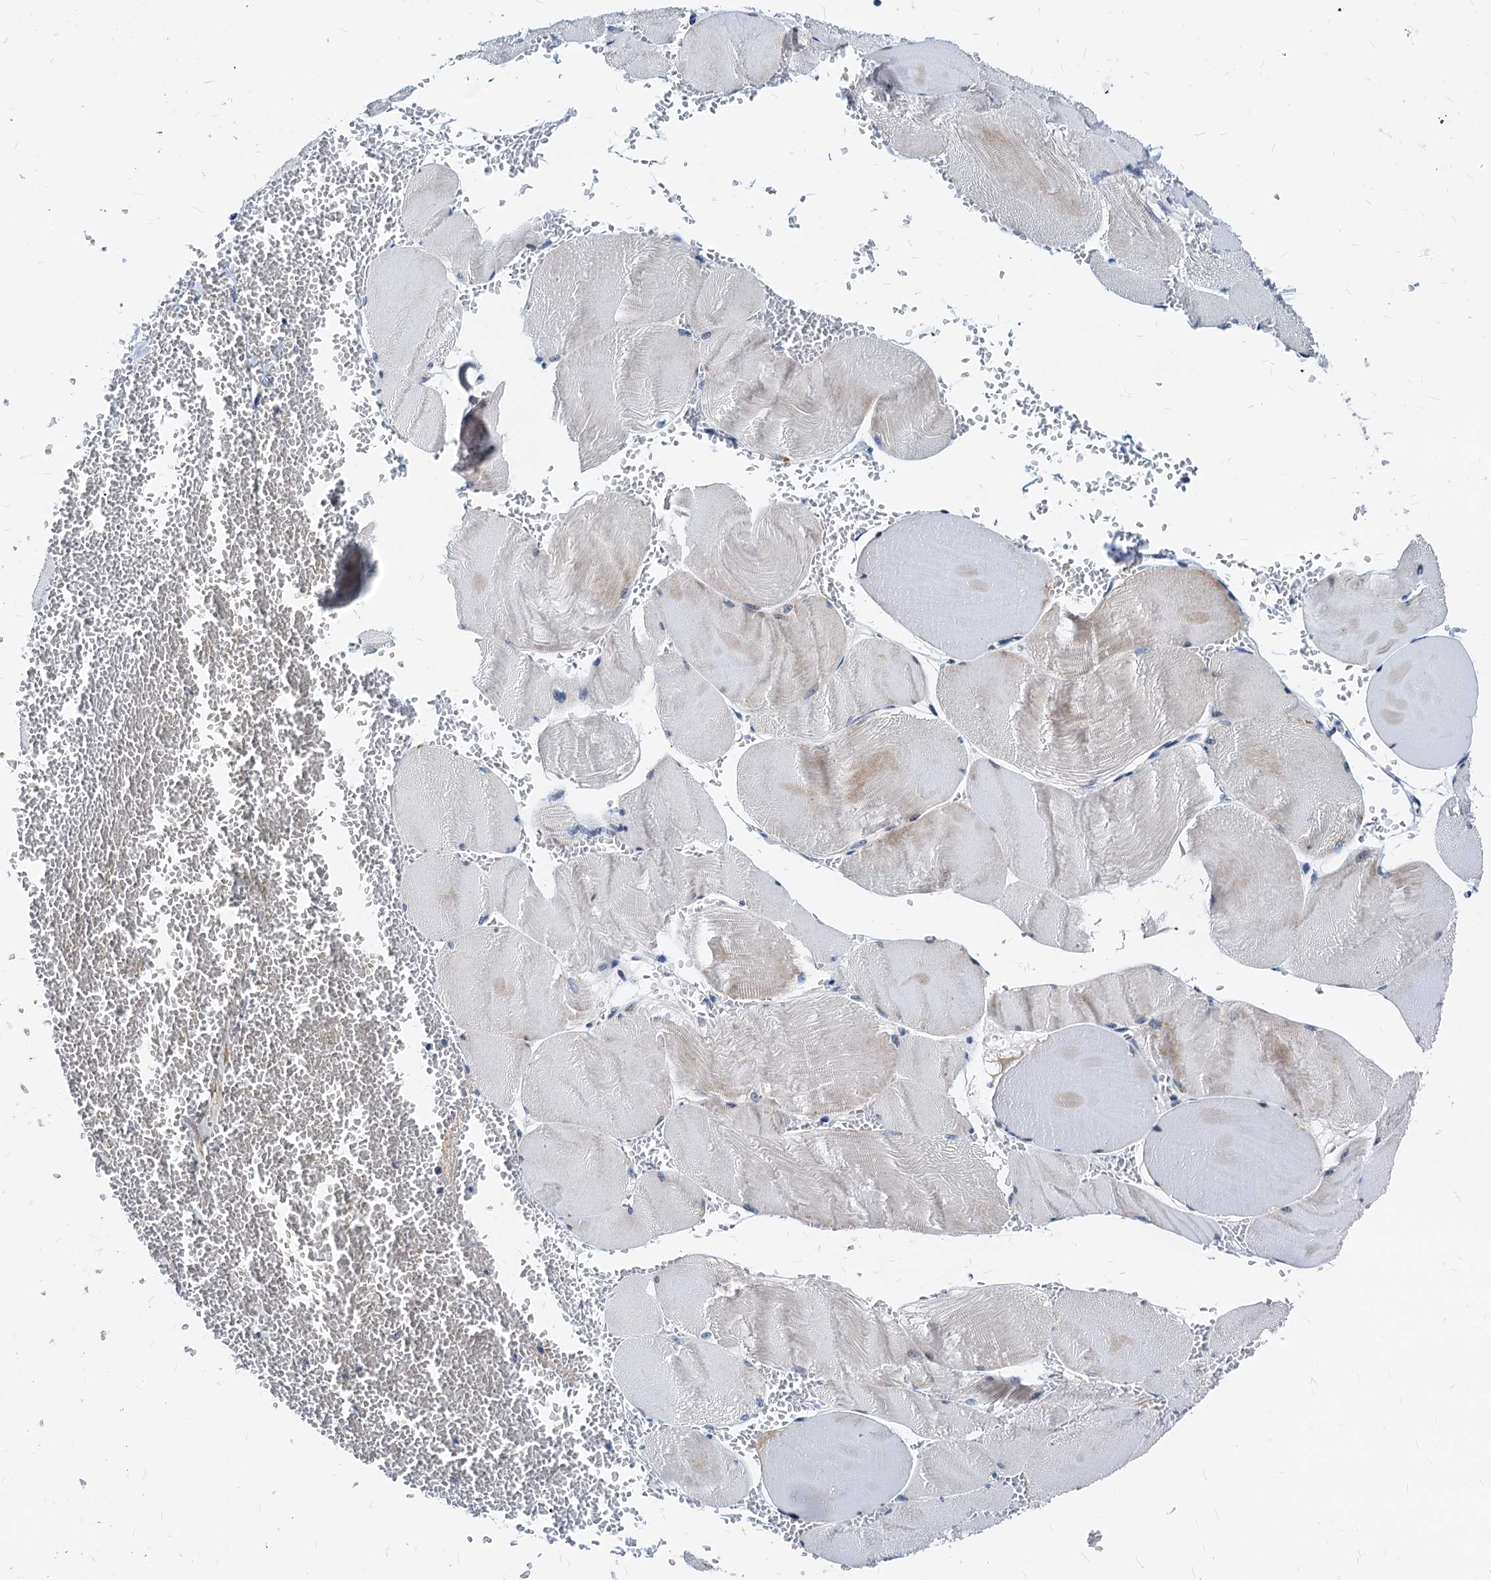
{"staining": {"intensity": "negative", "quantity": "none", "location": "none"}, "tissue": "skeletal muscle", "cell_type": "Myocytes", "image_type": "normal", "snomed": [{"axis": "morphology", "description": "Normal tissue, NOS"}, {"axis": "morphology", "description": "Basal cell carcinoma"}, {"axis": "topography", "description": "Skeletal muscle"}], "caption": "IHC of unremarkable skeletal muscle demonstrates no expression in myocytes. The staining was performed using DAB (3,3'-diaminobenzidine) to visualize the protein expression in brown, while the nuclei were stained in blue with hematoxylin (Magnification: 20x).", "gene": "HSF2", "patient": {"sex": "female", "age": 64}}